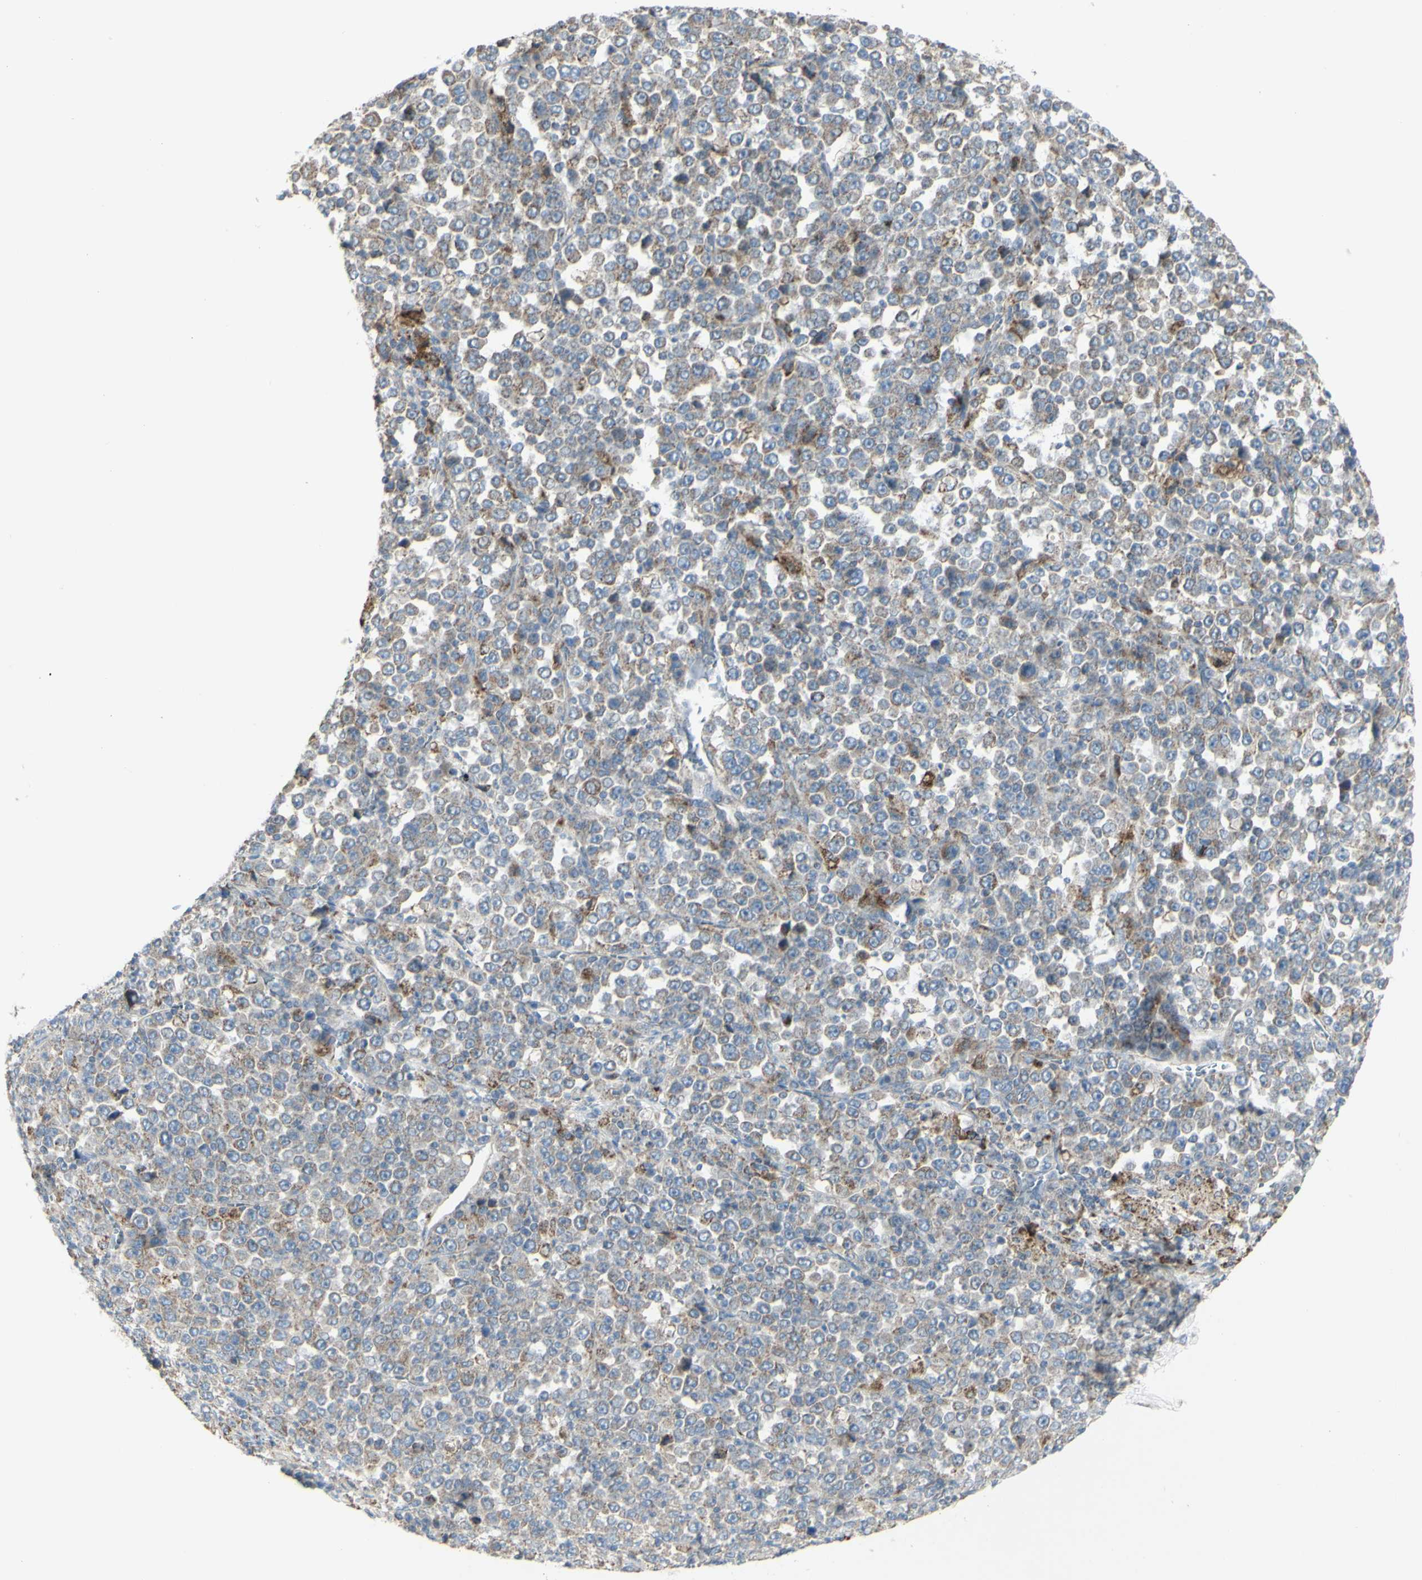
{"staining": {"intensity": "weak", "quantity": "<25%", "location": "cytoplasmic/membranous"}, "tissue": "stomach cancer", "cell_type": "Tumor cells", "image_type": "cancer", "snomed": [{"axis": "morphology", "description": "Normal tissue, NOS"}, {"axis": "morphology", "description": "Adenocarcinoma, NOS"}, {"axis": "topography", "description": "Stomach, upper"}, {"axis": "topography", "description": "Stomach"}], "caption": "Stomach adenocarcinoma was stained to show a protein in brown. There is no significant positivity in tumor cells. The staining was performed using DAB to visualize the protein expression in brown, while the nuclei were stained in blue with hematoxylin (Magnification: 20x).", "gene": "CNTNAP1", "patient": {"sex": "male", "age": 59}}